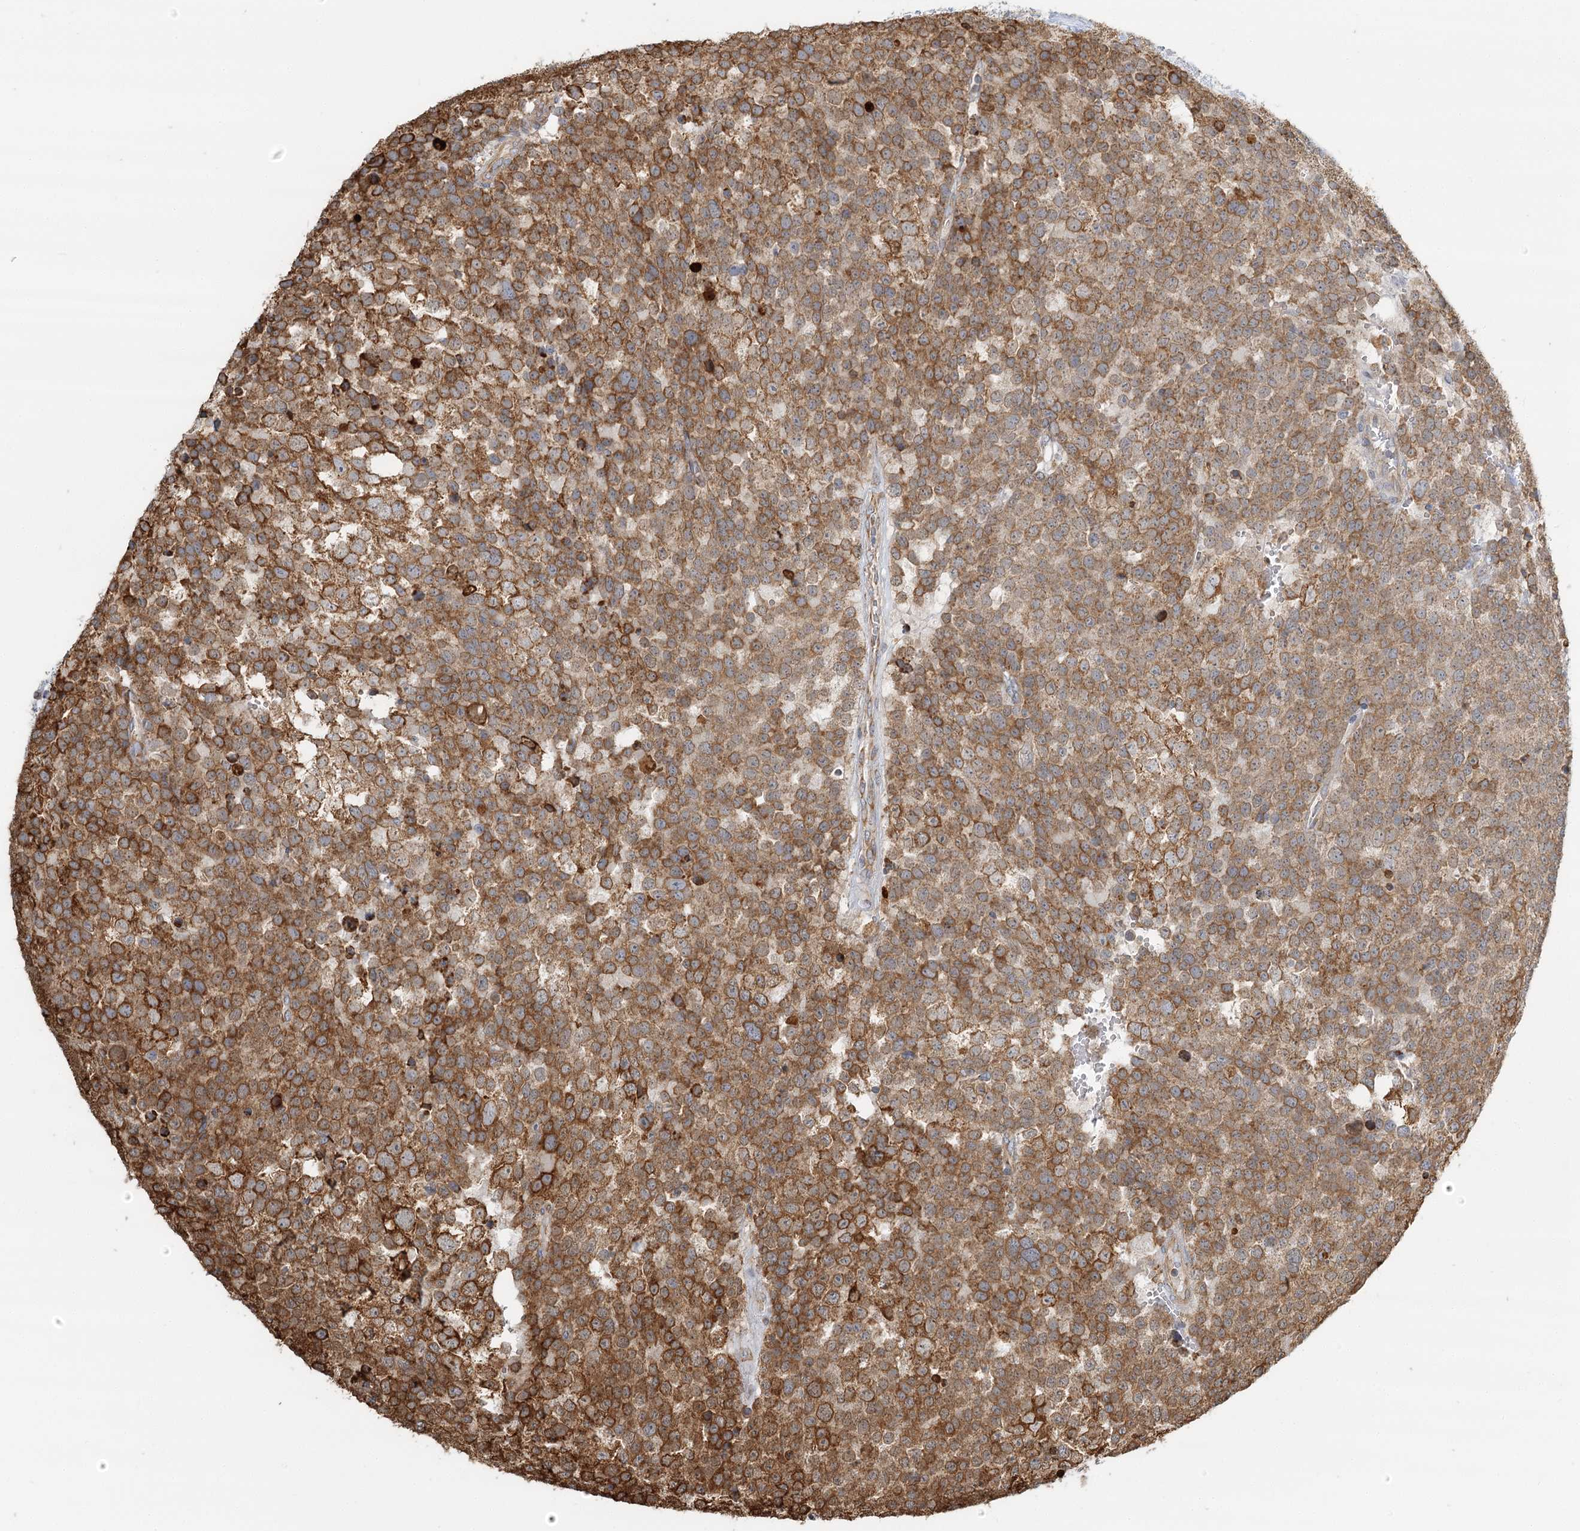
{"staining": {"intensity": "moderate", "quantity": ">75%", "location": "cytoplasmic/membranous"}, "tissue": "testis cancer", "cell_type": "Tumor cells", "image_type": "cancer", "snomed": [{"axis": "morphology", "description": "Seminoma, NOS"}, {"axis": "topography", "description": "Testis"}], "caption": "A micrograph of testis cancer (seminoma) stained for a protein shows moderate cytoplasmic/membranous brown staining in tumor cells.", "gene": "TAS1R1", "patient": {"sex": "male", "age": 71}}